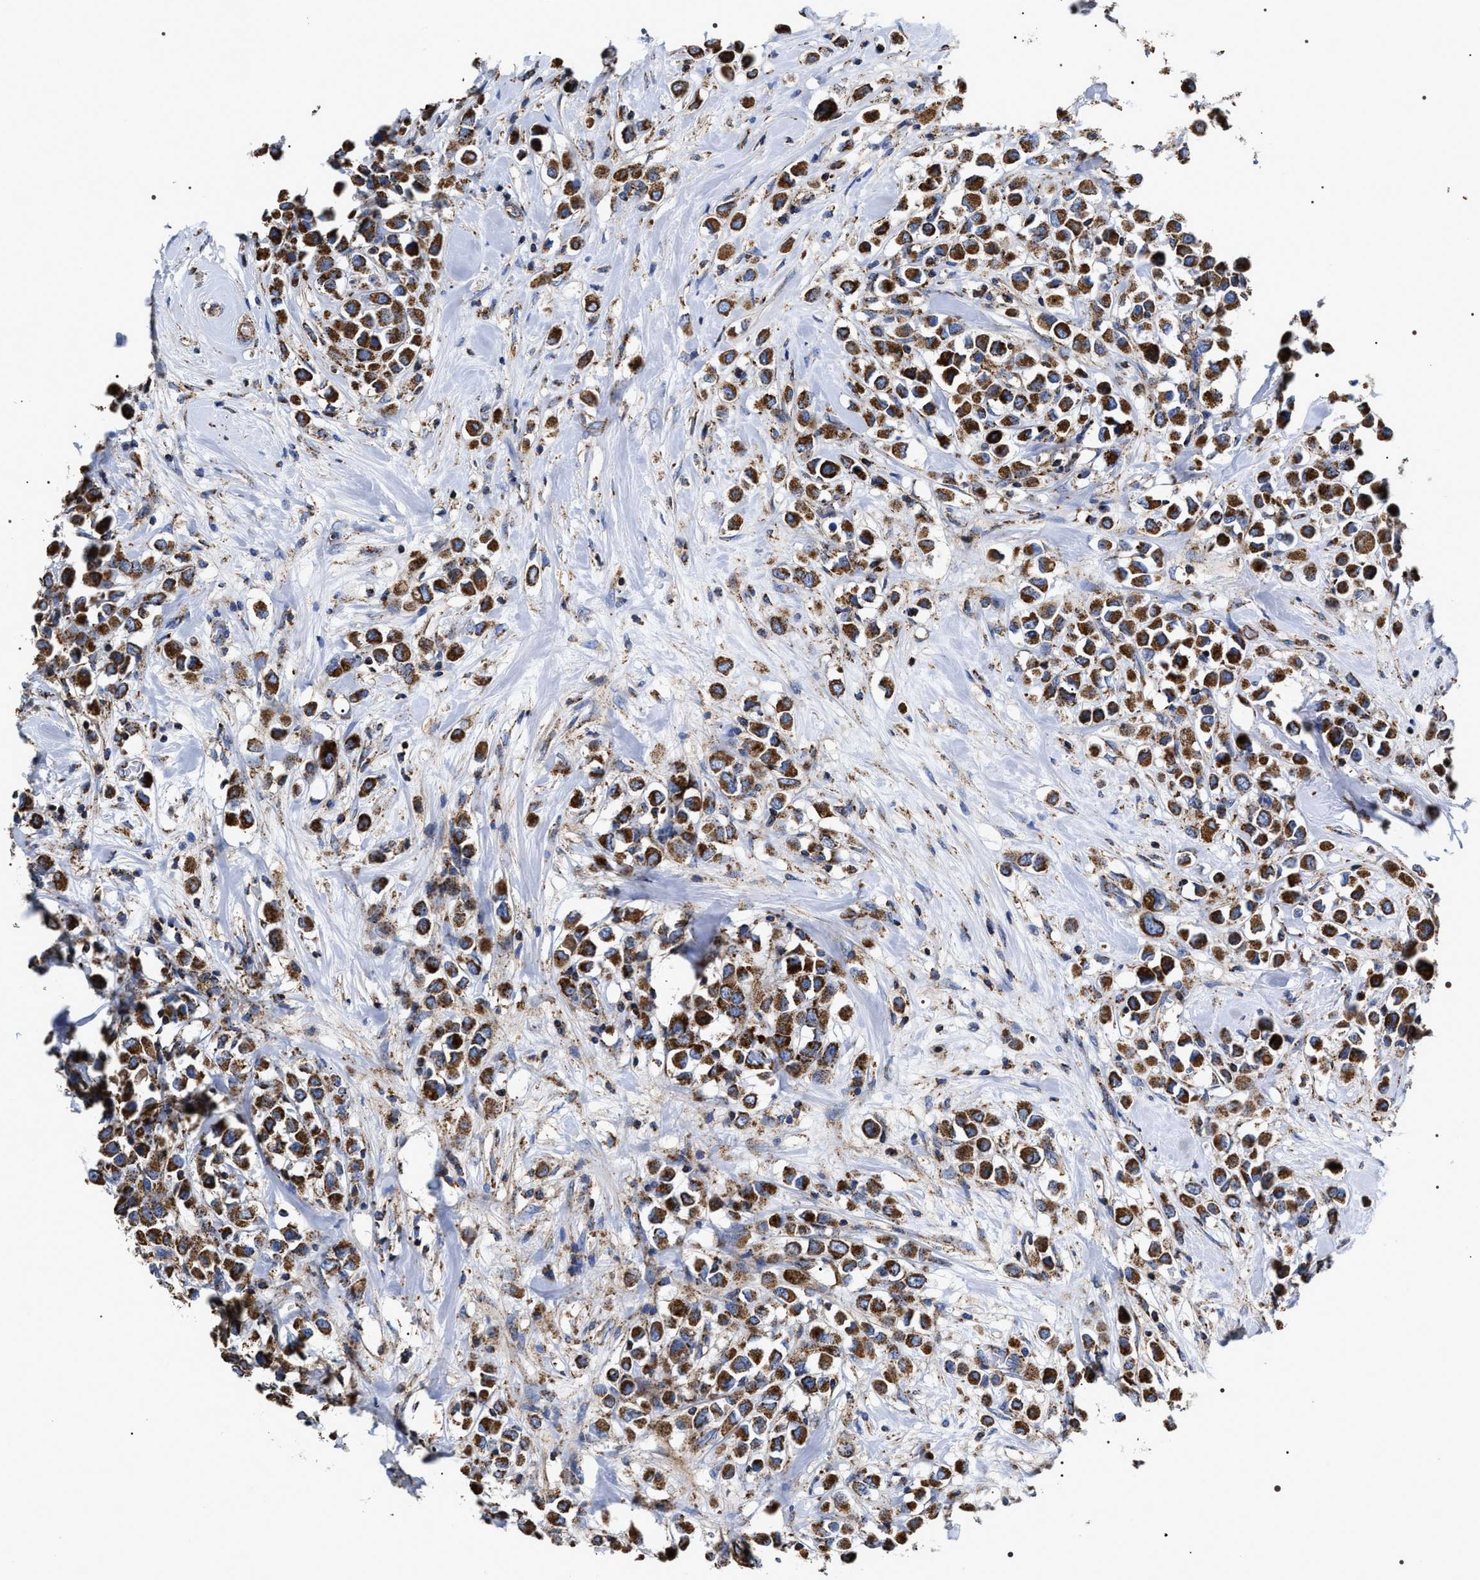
{"staining": {"intensity": "strong", "quantity": ">75%", "location": "cytoplasmic/membranous"}, "tissue": "breast cancer", "cell_type": "Tumor cells", "image_type": "cancer", "snomed": [{"axis": "morphology", "description": "Duct carcinoma"}, {"axis": "topography", "description": "Breast"}], "caption": "Breast cancer stained with DAB IHC shows high levels of strong cytoplasmic/membranous expression in about >75% of tumor cells.", "gene": "COG5", "patient": {"sex": "female", "age": 61}}